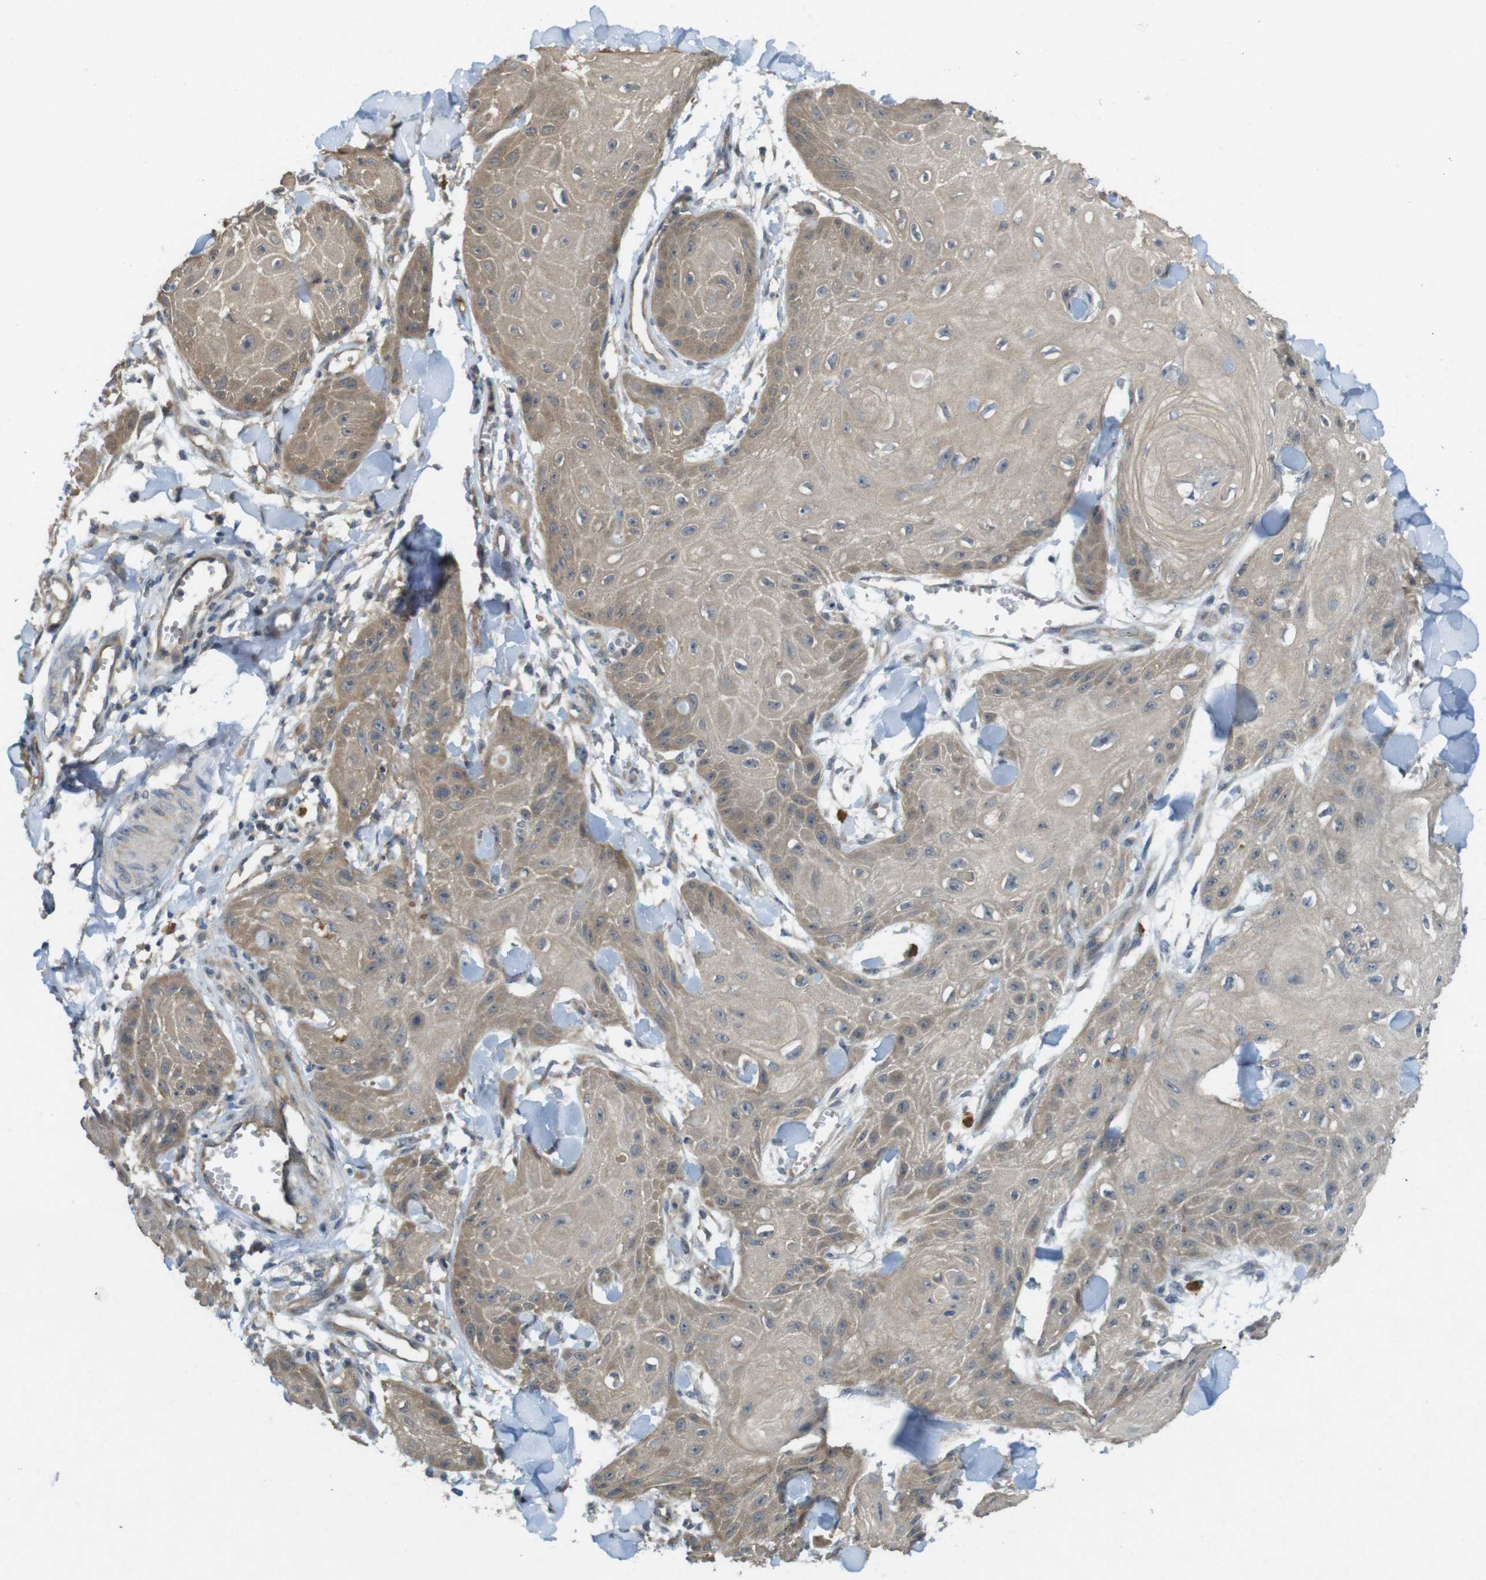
{"staining": {"intensity": "weak", "quantity": ">75%", "location": "cytoplasmic/membranous"}, "tissue": "skin cancer", "cell_type": "Tumor cells", "image_type": "cancer", "snomed": [{"axis": "morphology", "description": "Squamous cell carcinoma, NOS"}, {"axis": "topography", "description": "Skin"}], "caption": "An immunohistochemistry micrograph of tumor tissue is shown. Protein staining in brown shows weak cytoplasmic/membranous positivity in squamous cell carcinoma (skin) within tumor cells.", "gene": "SUGT1", "patient": {"sex": "male", "age": 74}}